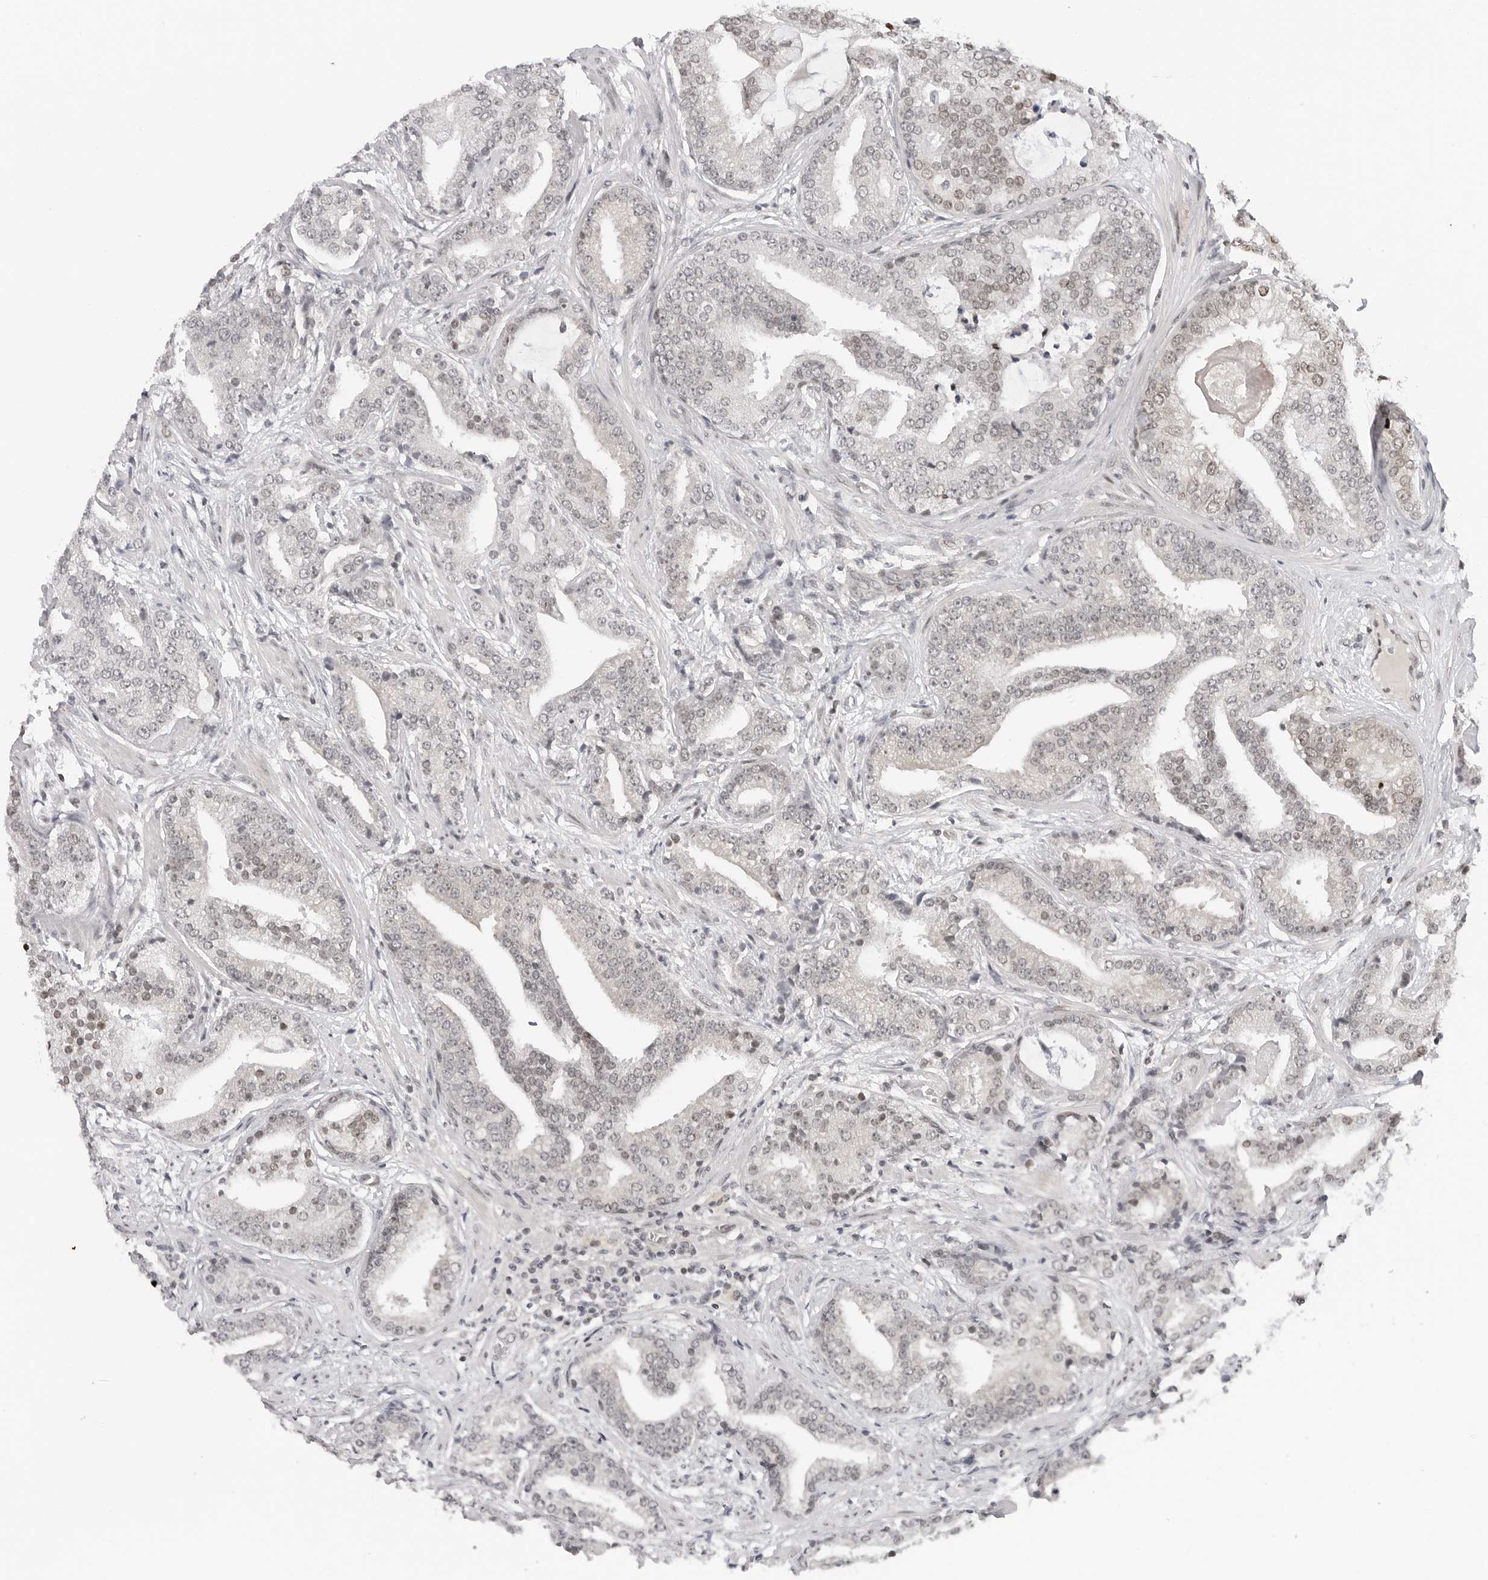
{"staining": {"intensity": "weak", "quantity": "25%-75%", "location": "nuclear"}, "tissue": "prostate cancer", "cell_type": "Tumor cells", "image_type": "cancer", "snomed": [{"axis": "morphology", "description": "Adenocarcinoma, Low grade"}, {"axis": "topography", "description": "Prostate"}], "caption": "Prostate cancer (adenocarcinoma (low-grade)) stained for a protein demonstrates weak nuclear positivity in tumor cells. The staining was performed using DAB (3,3'-diaminobenzidine) to visualize the protein expression in brown, while the nuclei were stained in blue with hematoxylin (Magnification: 20x).", "gene": "C8orf33", "patient": {"sex": "male", "age": 67}}